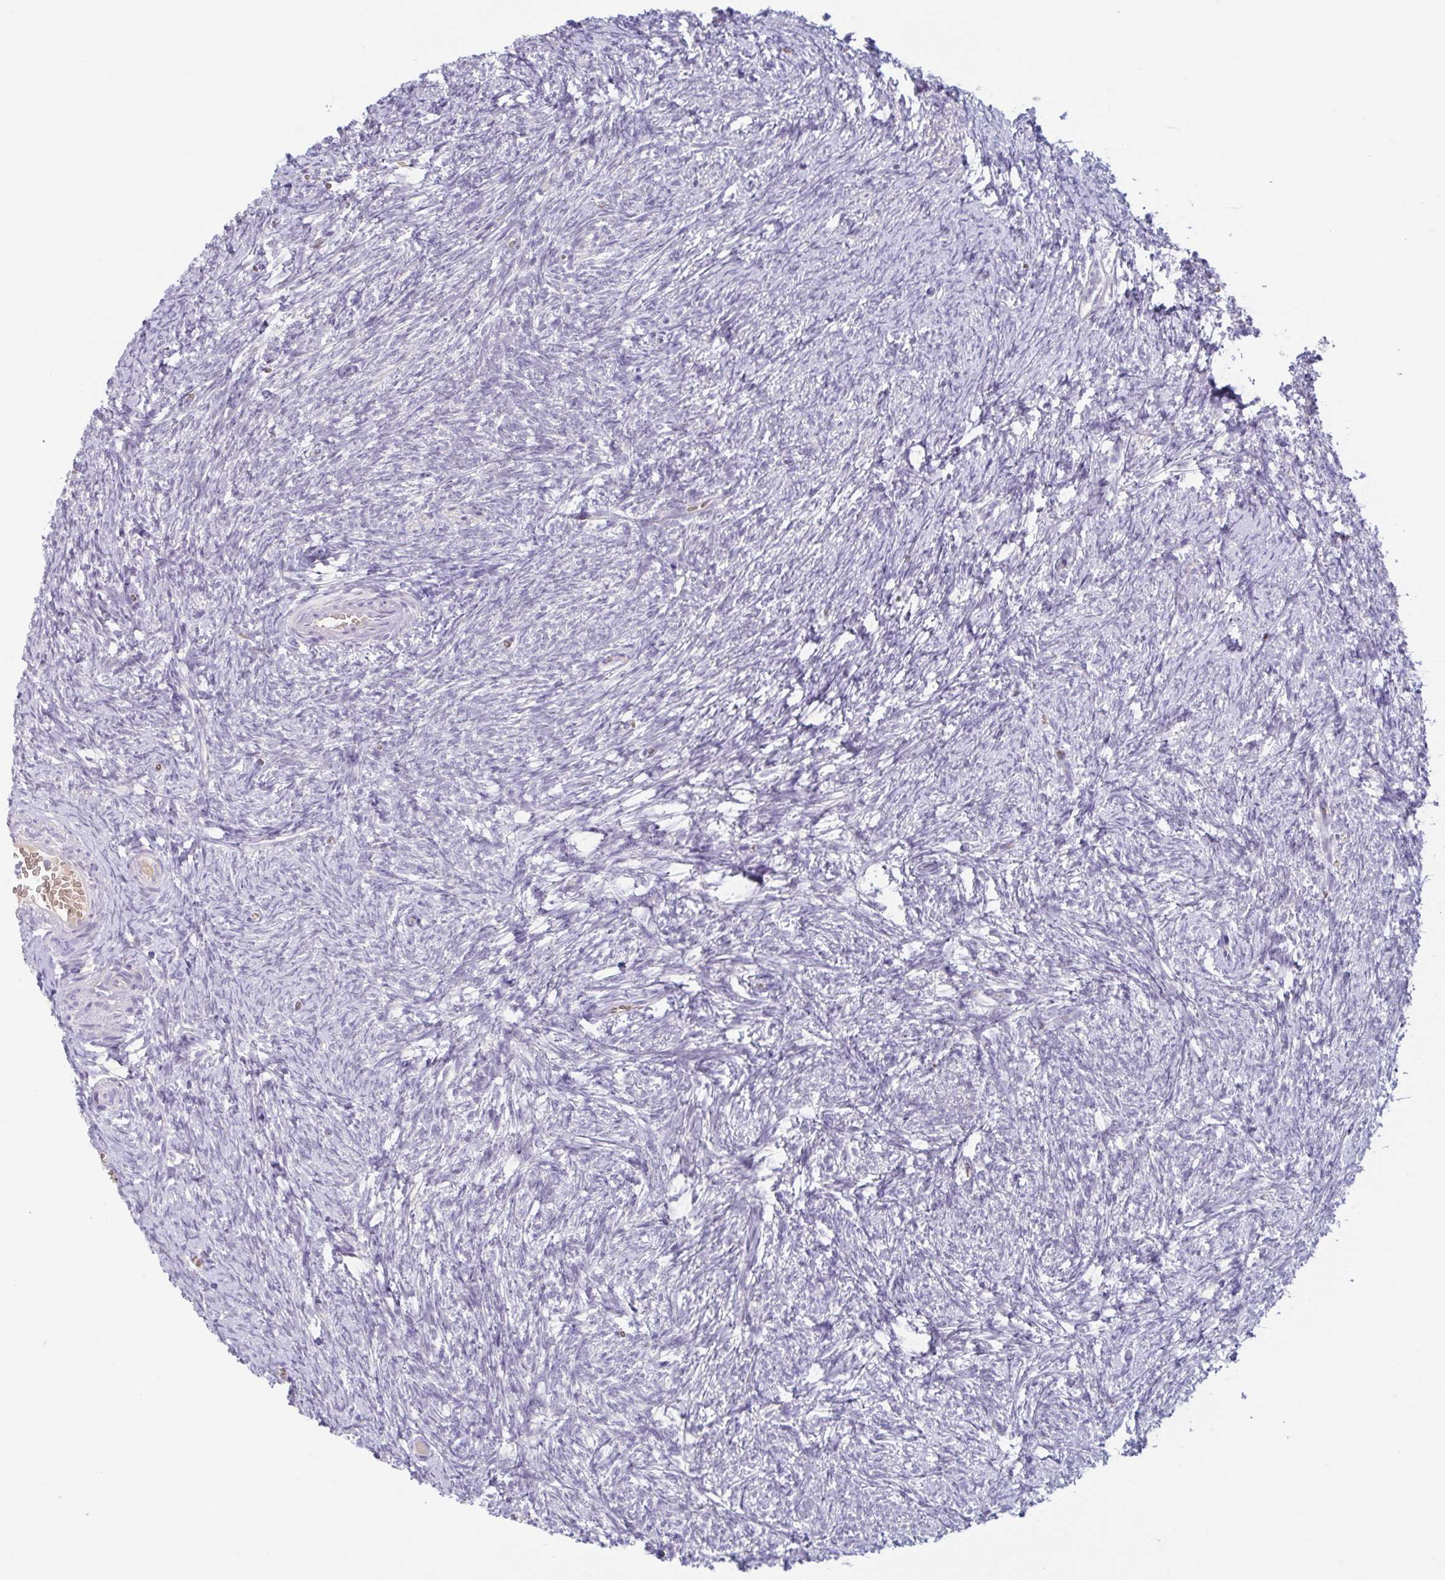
{"staining": {"intensity": "weak", "quantity": ">75%", "location": "cytoplasmic/membranous"}, "tissue": "ovary", "cell_type": "Follicle cells", "image_type": "normal", "snomed": [{"axis": "morphology", "description": "Normal tissue, NOS"}, {"axis": "topography", "description": "Ovary"}], "caption": "Unremarkable ovary reveals weak cytoplasmic/membranous staining in approximately >75% of follicle cells, visualized by immunohistochemistry.", "gene": "RHAG", "patient": {"sex": "female", "age": 41}}